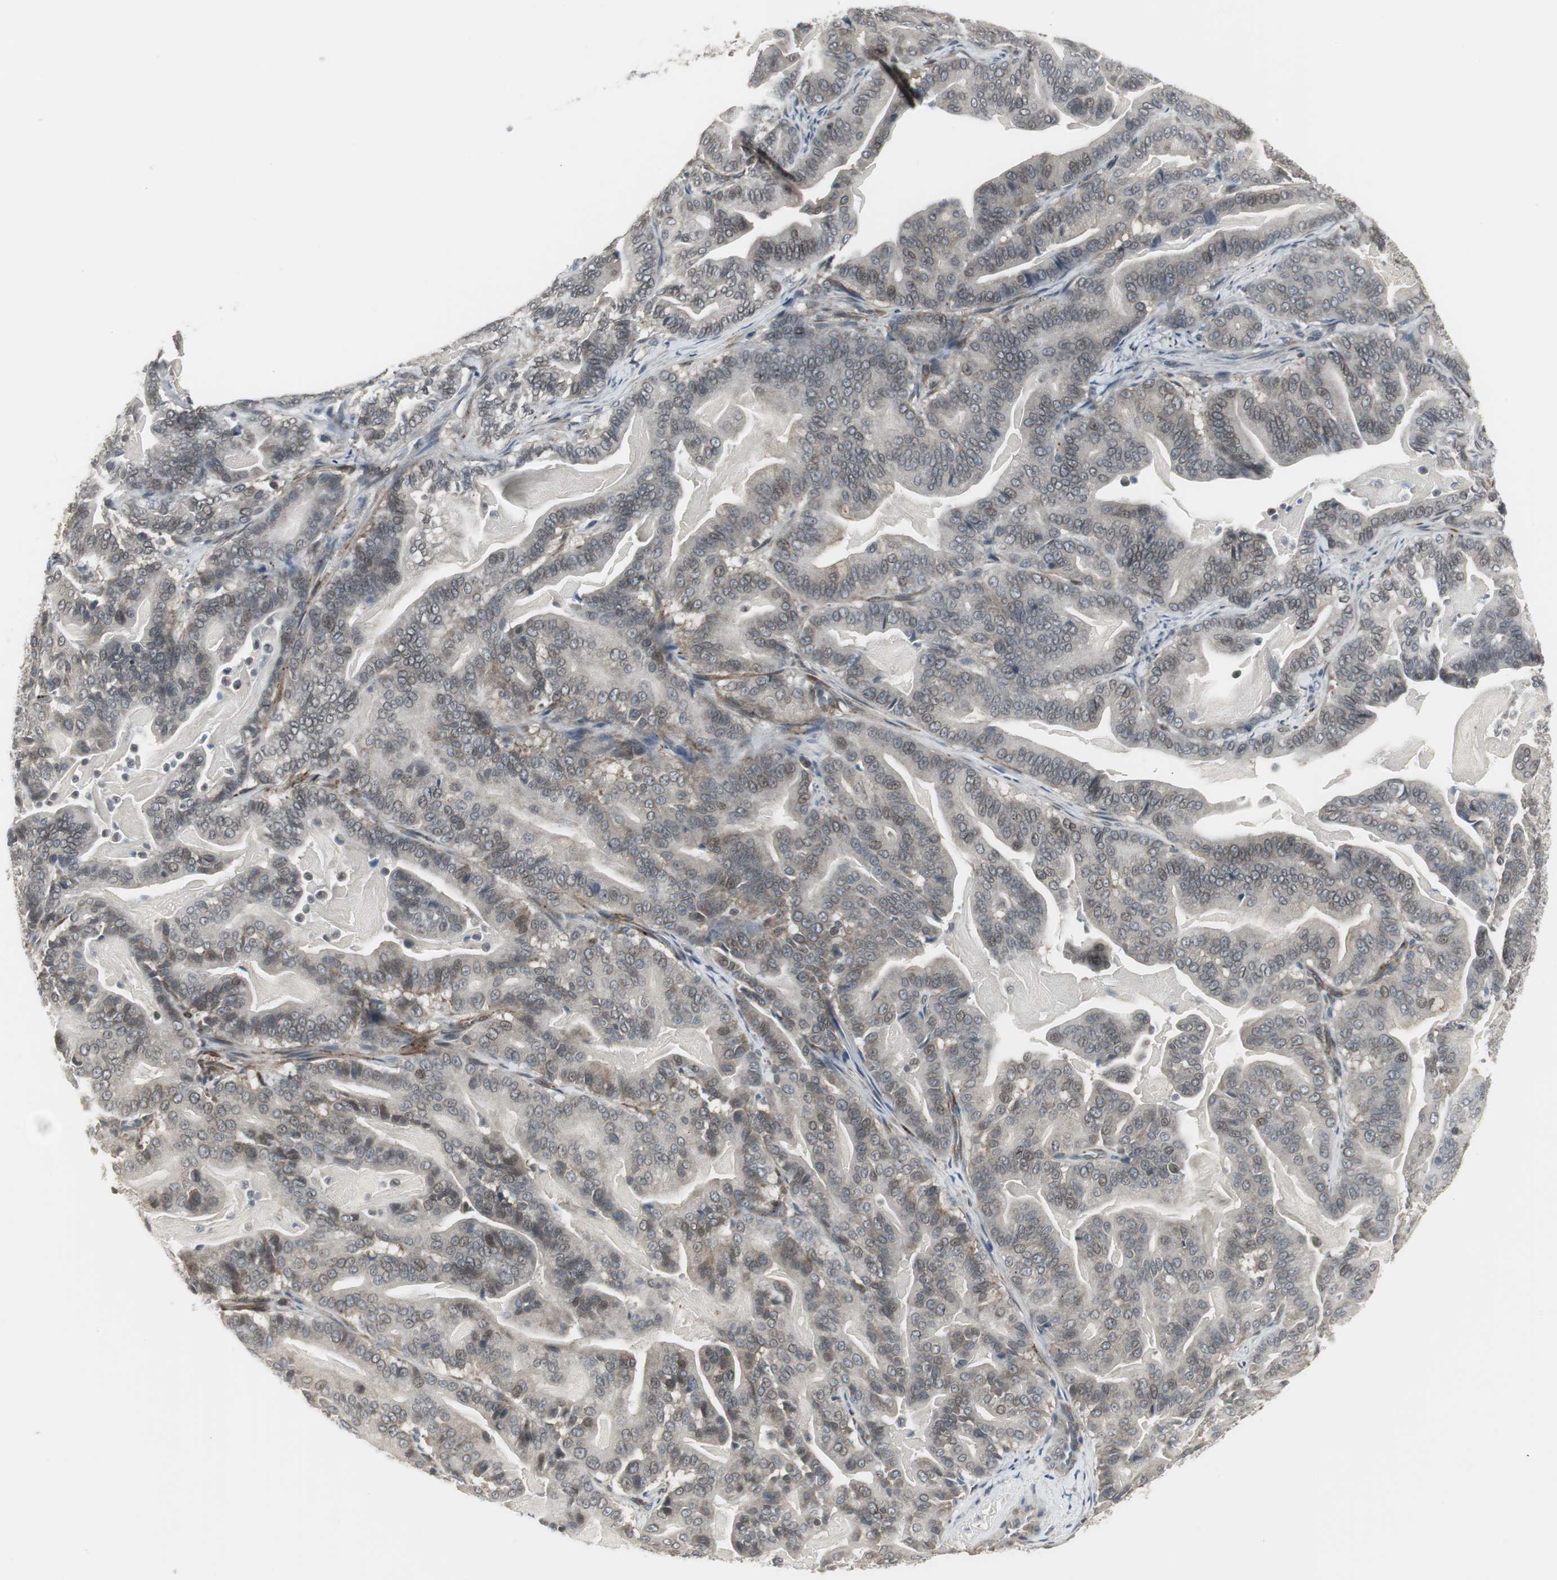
{"staining": {"intensity": "weak", "quantity": "<25%", "location": "cytoplasmic/membranous,nuclear"}, "tissue": "pancreatic cancer", "cell_type": "Tumor cells", "image_type": "cancer", "snomed": [{"axis": "morphology", "description": "Adenocarcinoma, NOS"}, {"axis": "topography", "description": "Pancreas"}], "caption": "Immunohistochemistry histopathology image of human pancreatic adenocarcinoma stained for a protein (brown), which reveals no expression in tumor cells. (DAB immunohistochemistry visualized using brightfield microscopy, high magnification).", "gene": "SCYL3", "patient": {"sex": "male", "age": 63}}